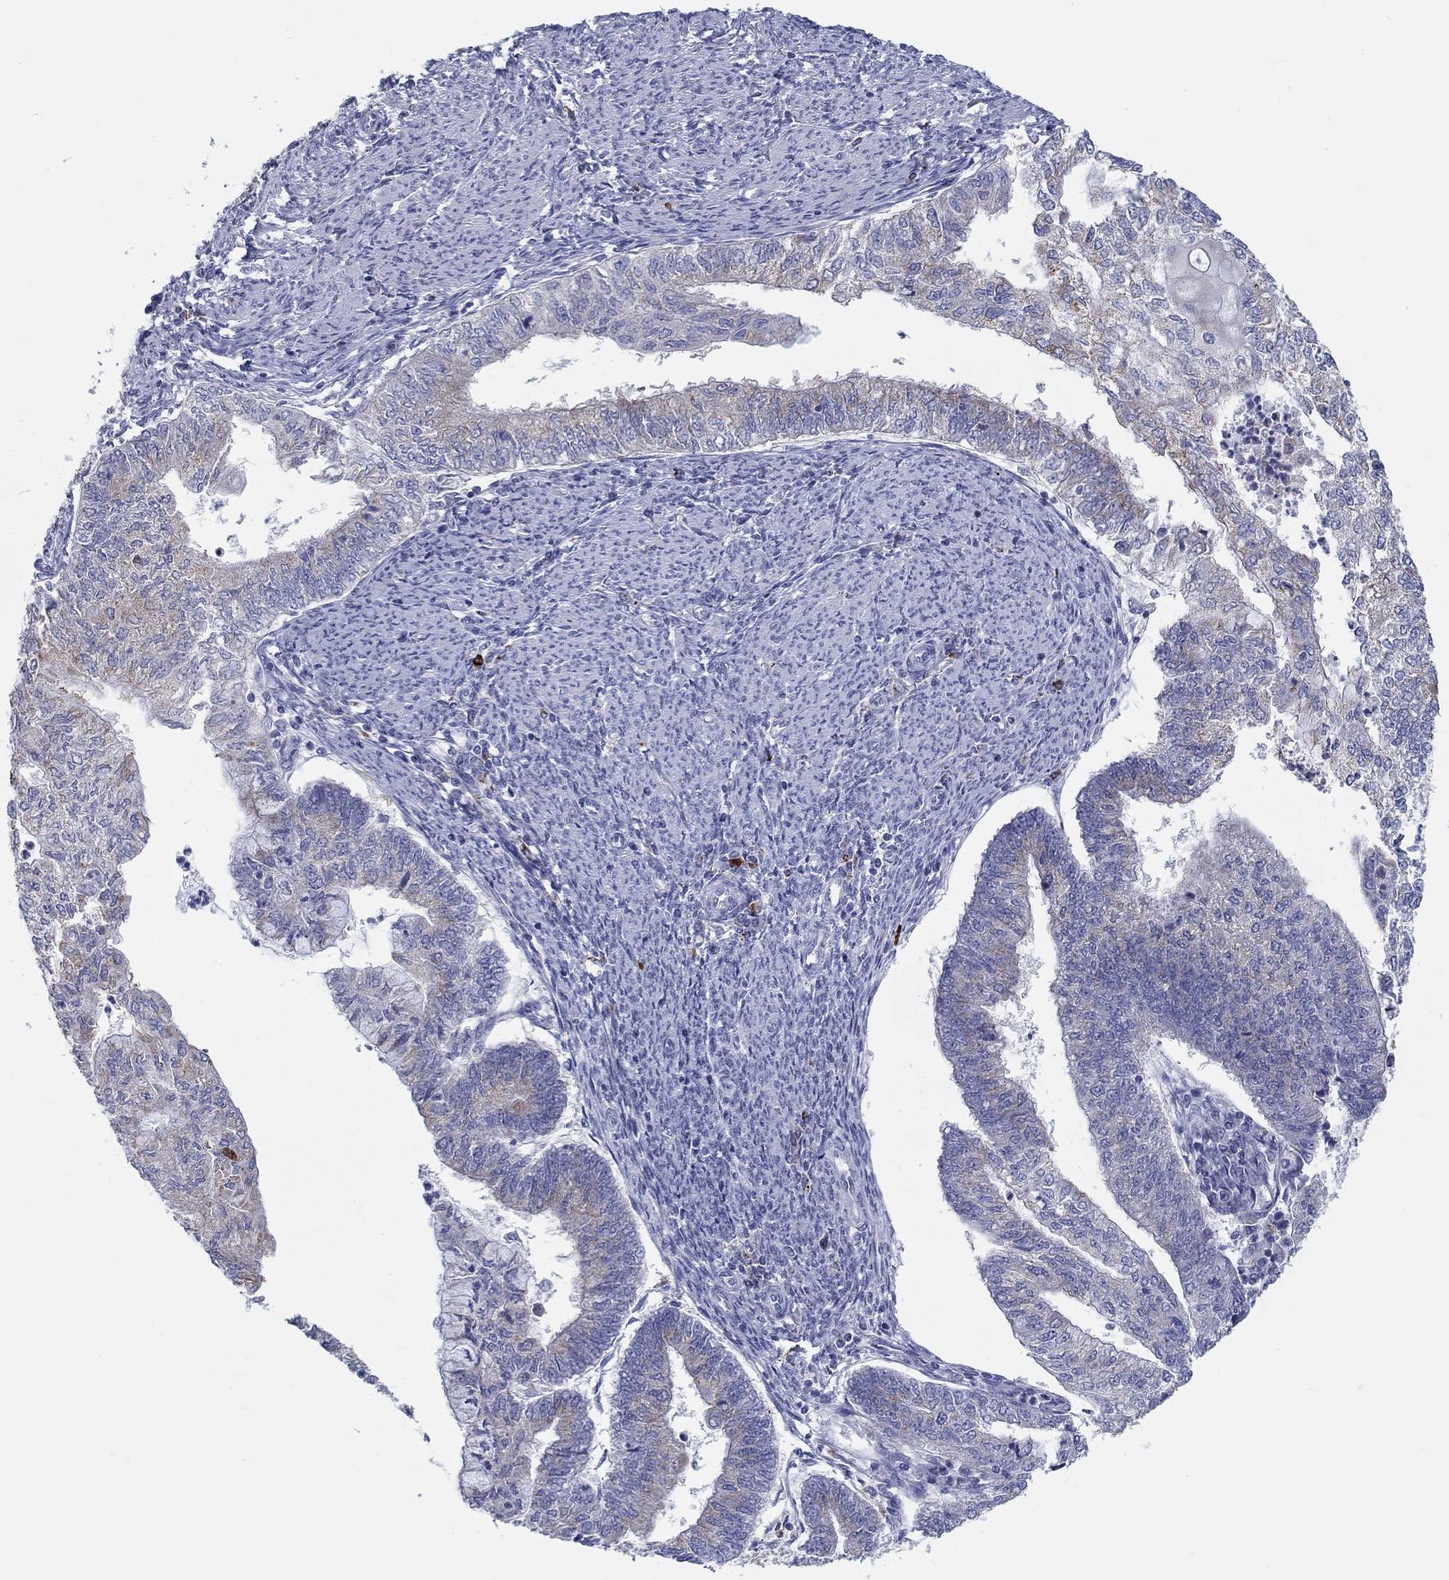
{"staining": {"intensity": "moderate", "quantity": "<25%", "location": "cytoplasmic/membranous"}, "tissue": "endometrial cancer", "cell_type": "Tumor cells", "image_type": "cancer", "snomed": [{"axis": "morphology", "description": "Adenocarcinoma, NOS"}, {"axis": "topography", "description": "Endometrium"}], "caption": "The immunohistochemical stain shows moderate cytoplasmic/membranous staining in tumor cells of adenocarcinoma (endometrial) tissue. The staining was performed using DAB to visualize the protein expression in brown, while the nuclei were stained in blue with hematoxylin (Magnification: 20x).", "gene": "BCO2", "patient": {"sex": "female", "age": 59}}